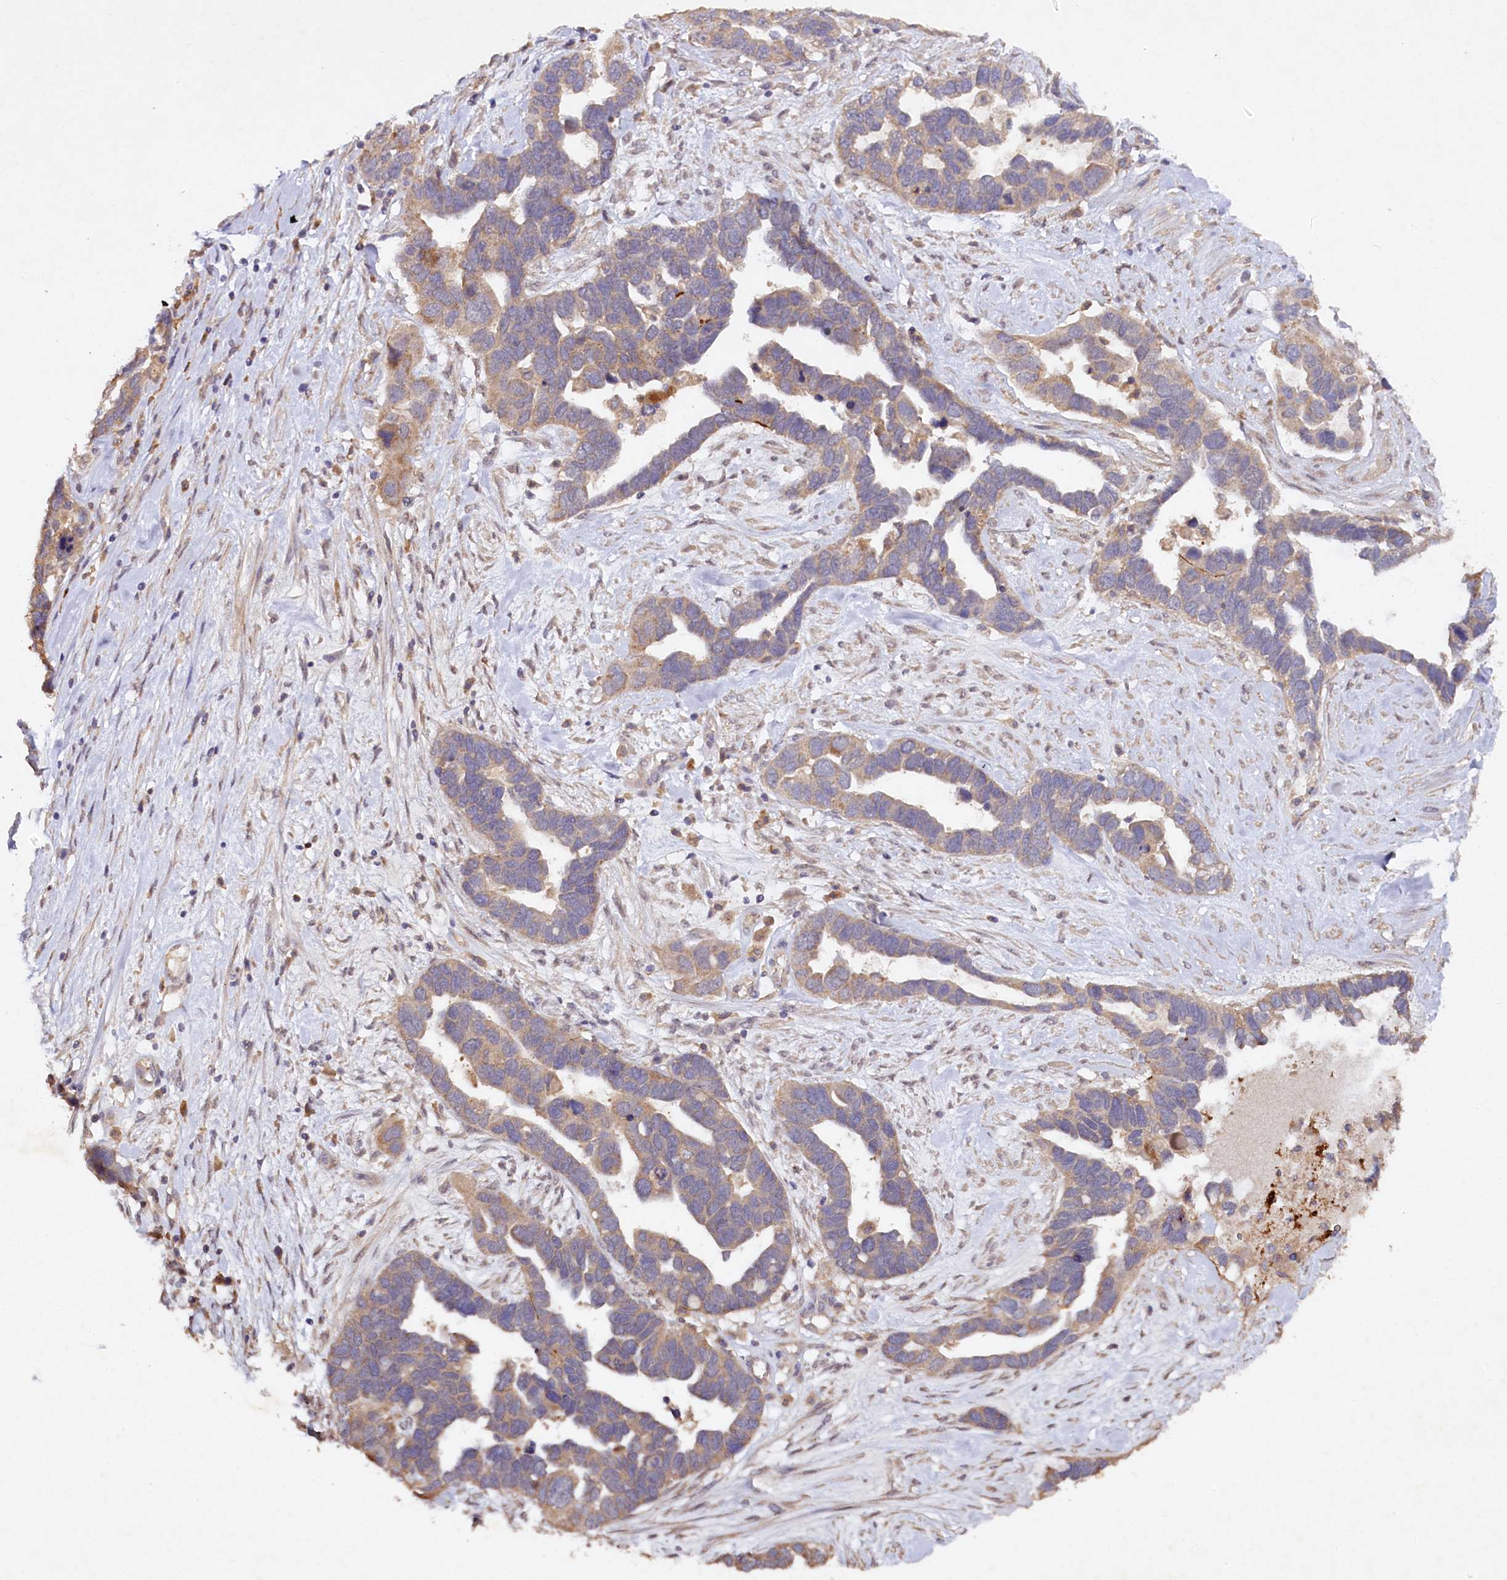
{"staining": {"intensity": "weak", "quantity": "25%-75%", "location": "cytoplasmic/membranous"}, "tissue": "ovarian cancer", "cell_type": "Tumor cells", "image_type": "cancer", "snomed": [{"axis": "morphology", "description": "Cystadenocarcinoma, serous, NOS"}, {"axis": "topography", "description": "Ovary"}], "caption": "Brown immunohistochemical staining in human serous cystadenocarcinoma (ovarian) shows weak cytoplasmic/membranous expression in approximately 25%-75% of tumor cells. (DAB IHC, brown staining for protein, blue staining for nuclei).", "gene": "ETFBKMT", "patient": {"sex": "female", "age": 54}}